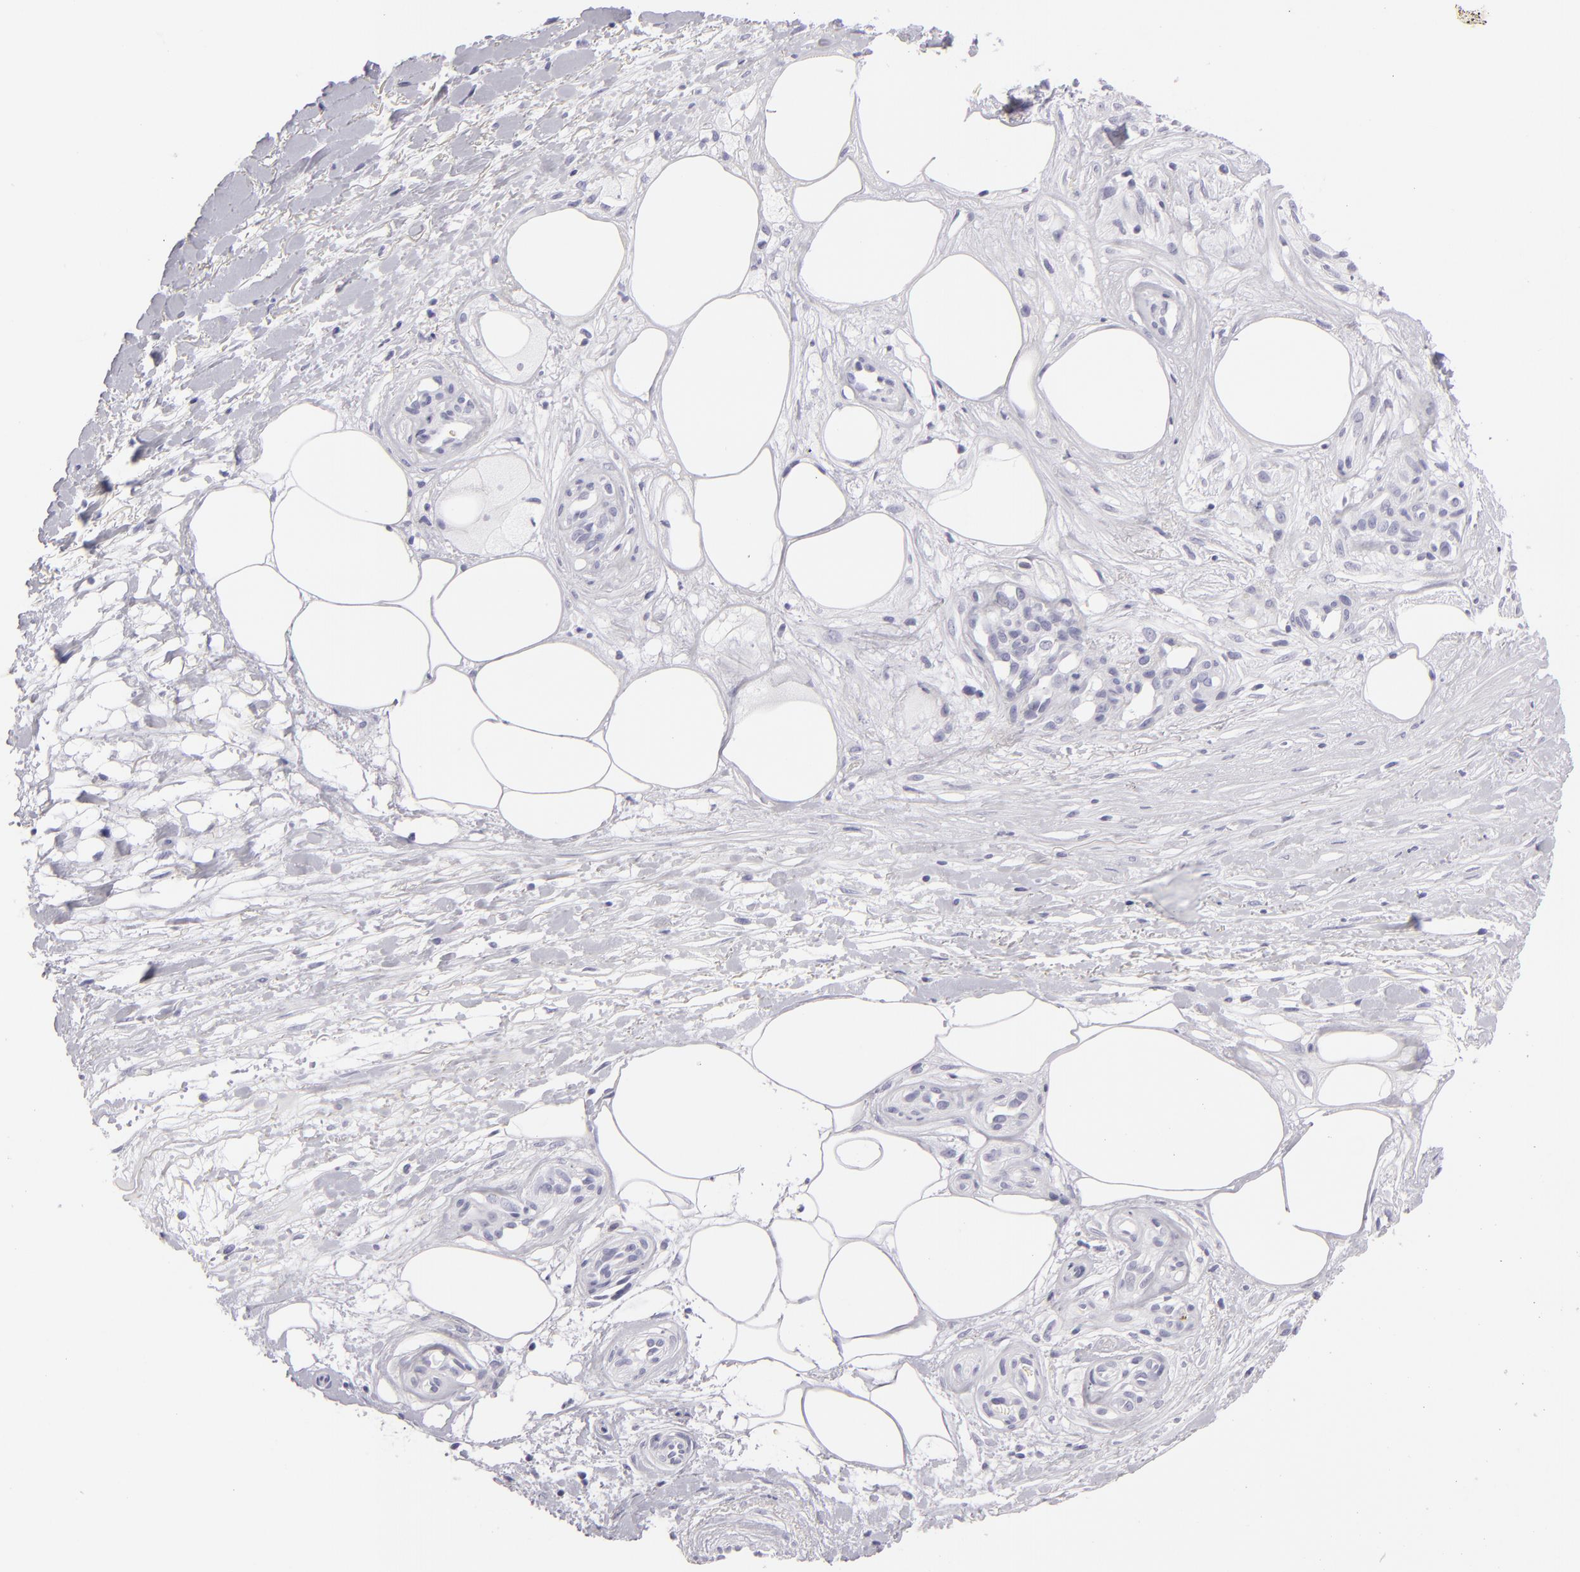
{"staining": {"intensity": "negative", "quantity": "none", "location": "none"}, "tissue": "melanoma", "cell_type": "Tumor cells", "image_type": "cancer", "snomed": [{"axis": "morphology", "description": "Malignant melanoma, NOS"}, {"axis": "topography", "description": "Skin"}], "caption": "The immunohistochemistry (IHC) image has no significant expression in tumor cells of malignant melanoma tissue.", "gene": "VIL1", "patient": {"sex": "female", "age": 85}}